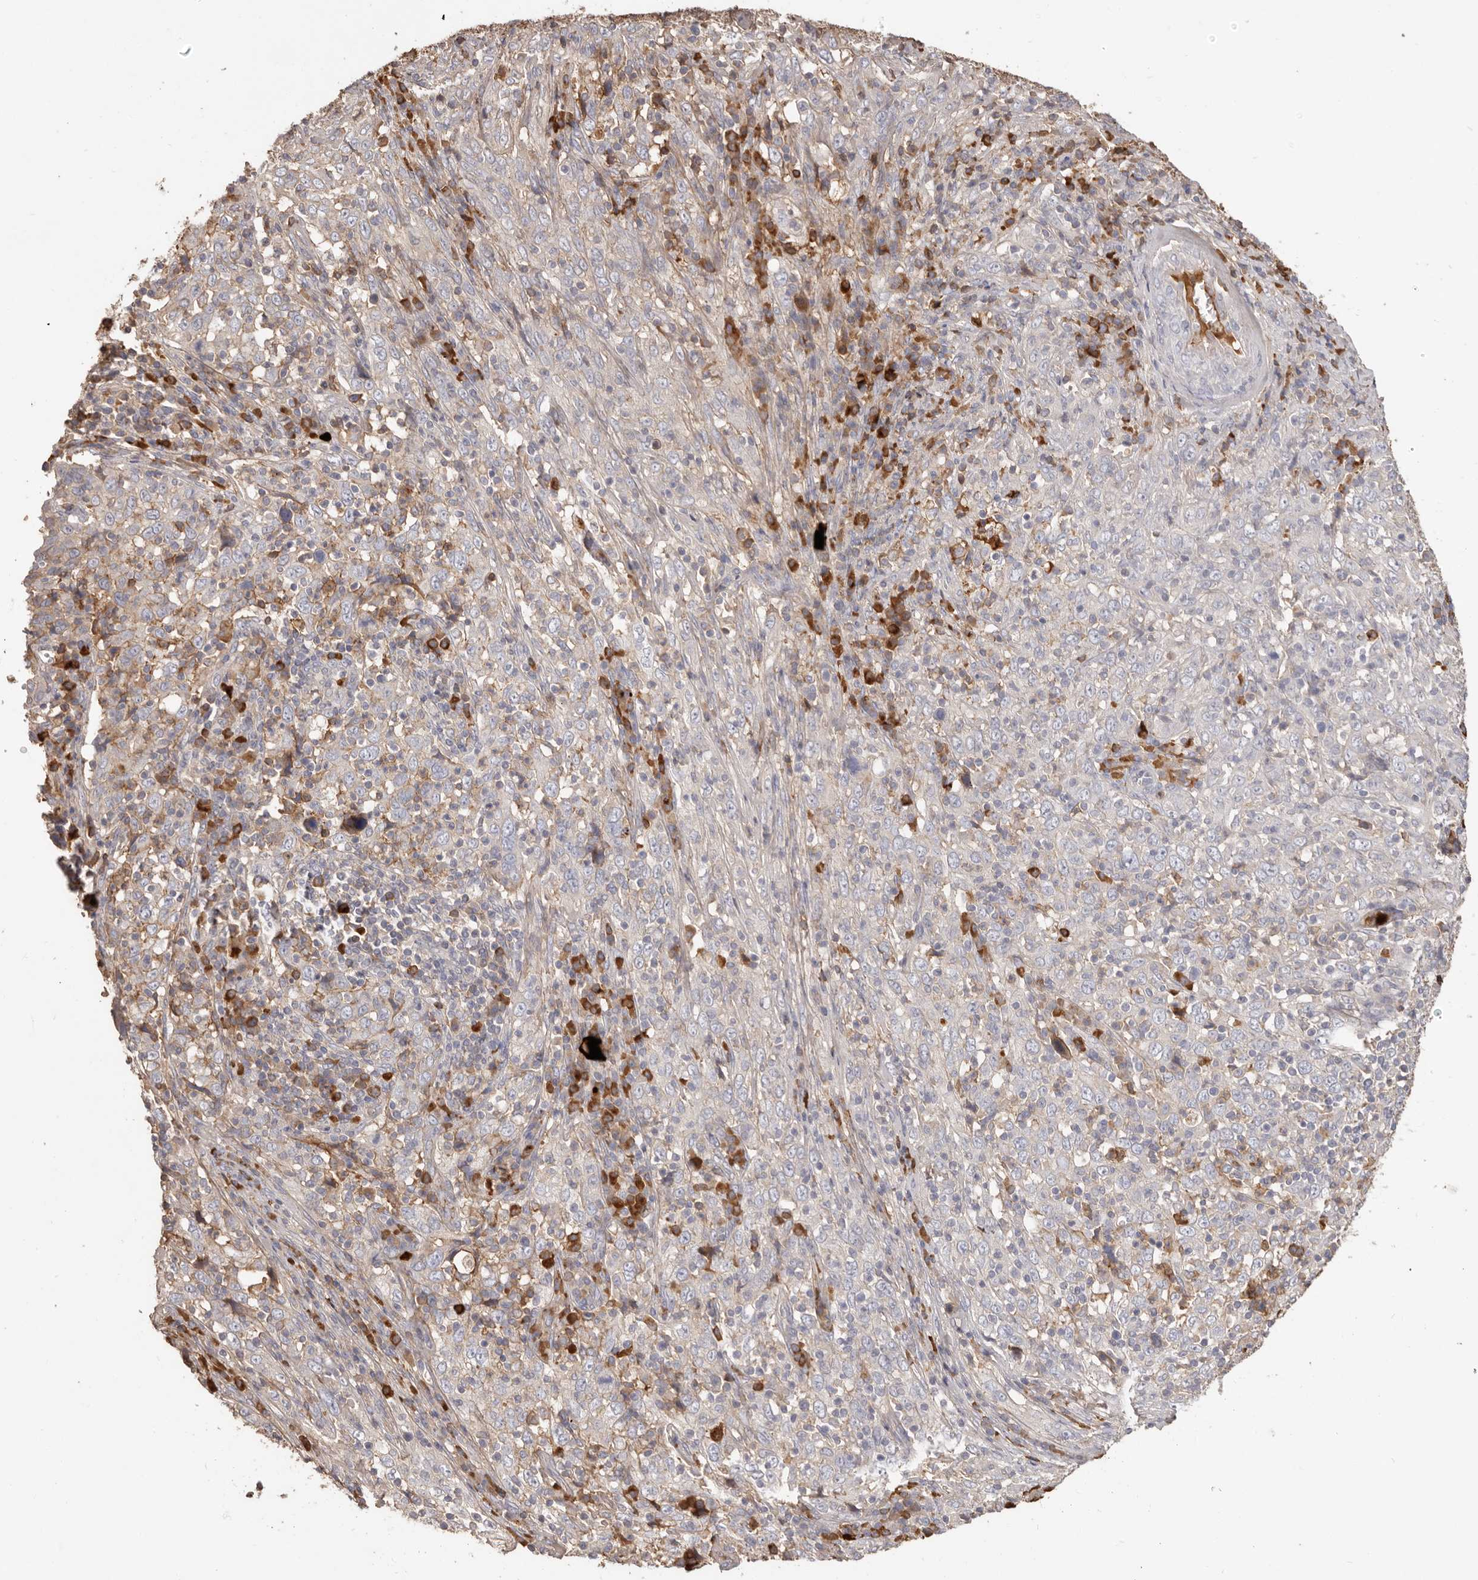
{"staining": {"intensity": "negative", "quantity": "none", "location": "none"}, "tissue": "cervical cancer", "cell_type": "Tumor cells", "image_type": "cancer", "snomed": [{"axis": "morphology", "description": "Squamous cell carcinoma, NOS"}, {"axis": "topography", "description": "Cervix"}], "caption": "Immunohistochemistry (IHC) of human squamous cell carcinoma (cervical) exhibits no staining in tumor cells.", "gene": "HCAR2", "patient": {"sex": "female", "age": 46}}